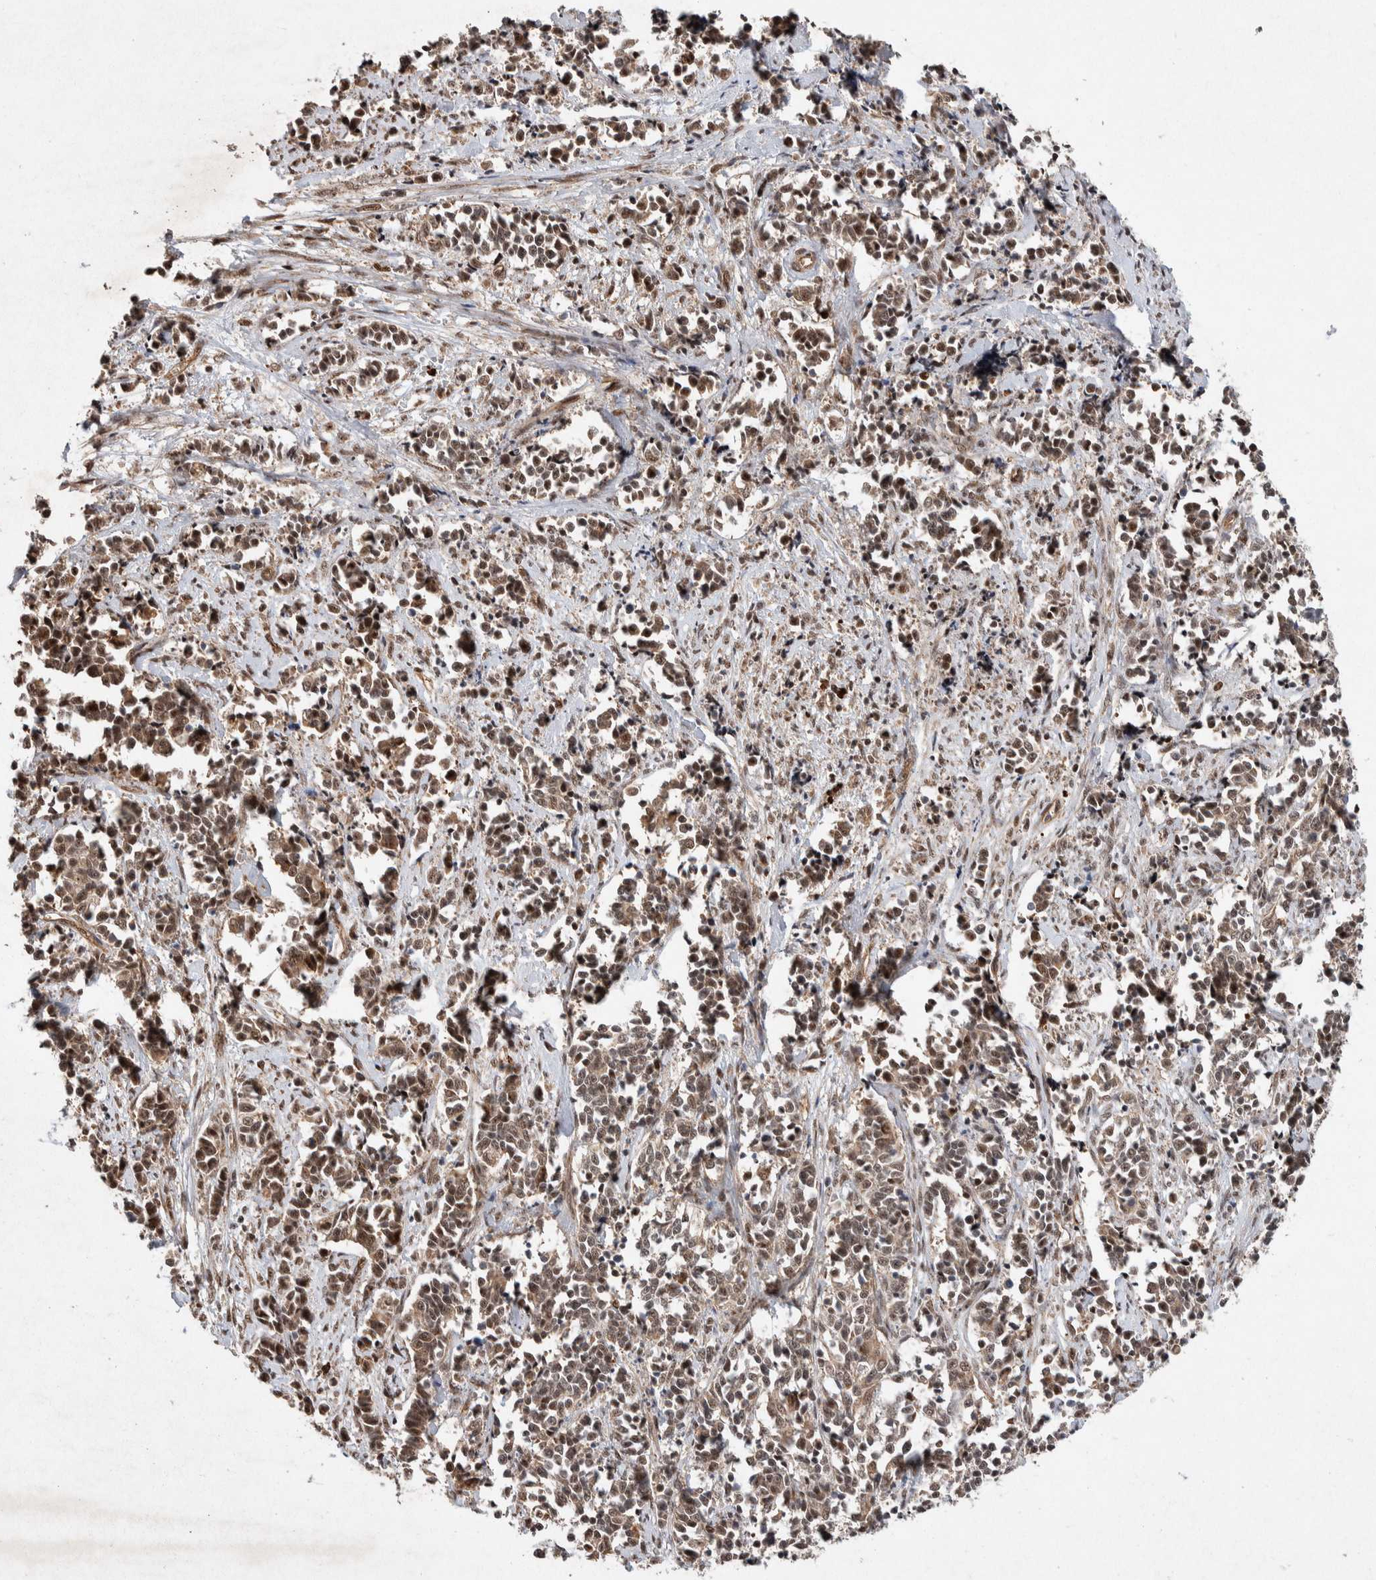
{"staining": {"intensity": "weak", "quantity": ">75%", "location": "cytoplasmic/membranous,nuclear"}, "tissue": "cervical cancer", "cell_type": "Tumor cells", "image_type": "cancer", "snomed": [{"axis": "morphology", "description": "Normal tissue, NOS"}, {"axis": "morphology", "description": "Squamous cell carcinoma, NOS"}, {"axis": "topography", "description": "Cervix"}], "caption": "Tumor cells show low levels of weak cytoplasmic/membranous and nuclear staining in approximately >75% of cells in cervical squamous cell carcinoma. (DAB (3,3'-diaminobenzidine) = brown stain, brightfield microscopy at high magnification).", "gene": "TOR1B", "patient": {"sex": "female", "age": 35}}